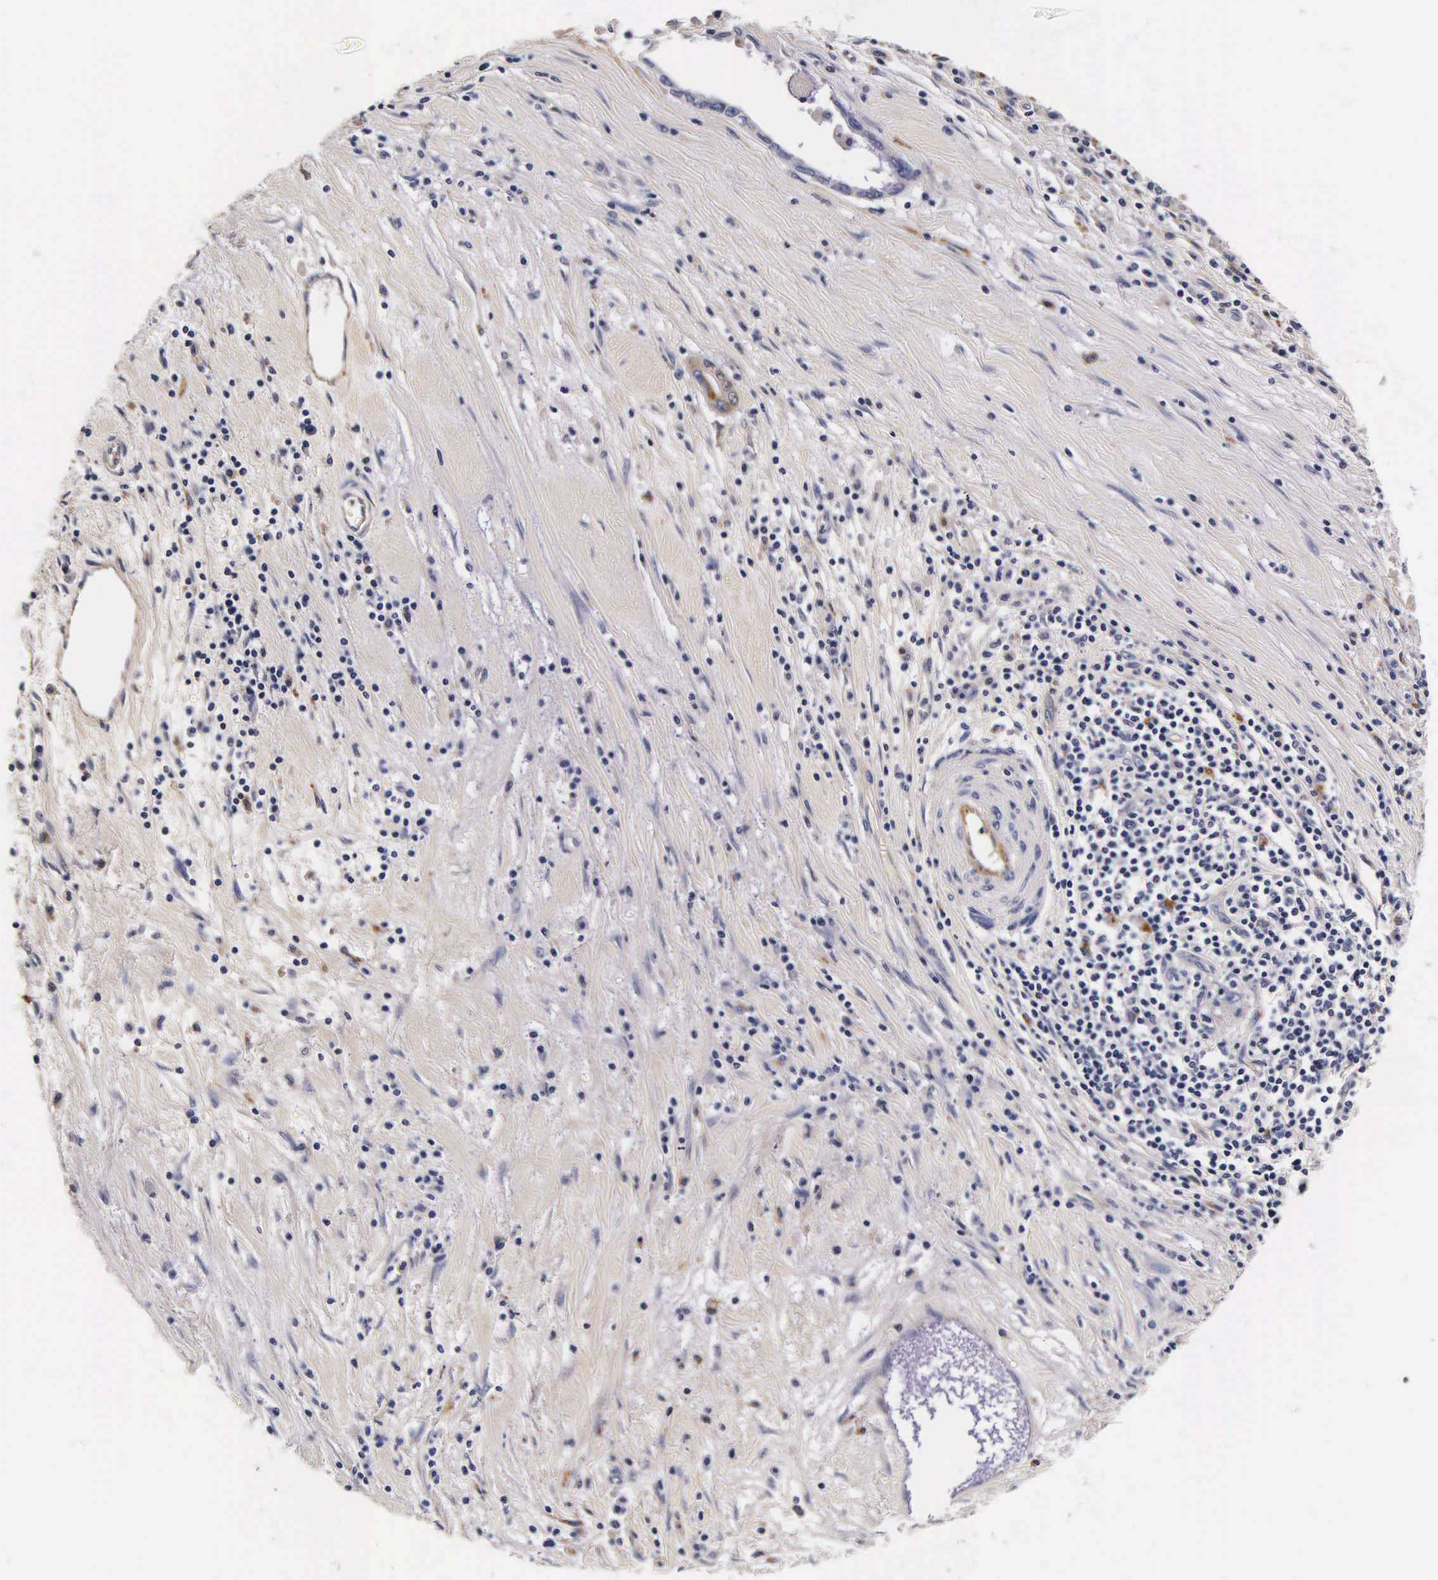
{"staining": {"intensity": "moderate", "quantity": ">75%", "location": "cytoplasmic/membranous"}, "tissue": "pancreatic cancer", "cell_type": "Tumor cells", "image_type": "cancer", "snomed": [{"axis": "morphology", "description": "Adenocarcinoma, NOS"}, {"axis": "topography", "description": "Pancreas"}], "caption": "Immunohistochemical staining of human pancreatic cancer (adenocarcinoma) displays medium levels of moderate cytoplasmic/membranous protein positivity in approximately >75% of tumor cells.", "gene": "CTSB", "patient": {"sex": "female", "age": 57}}